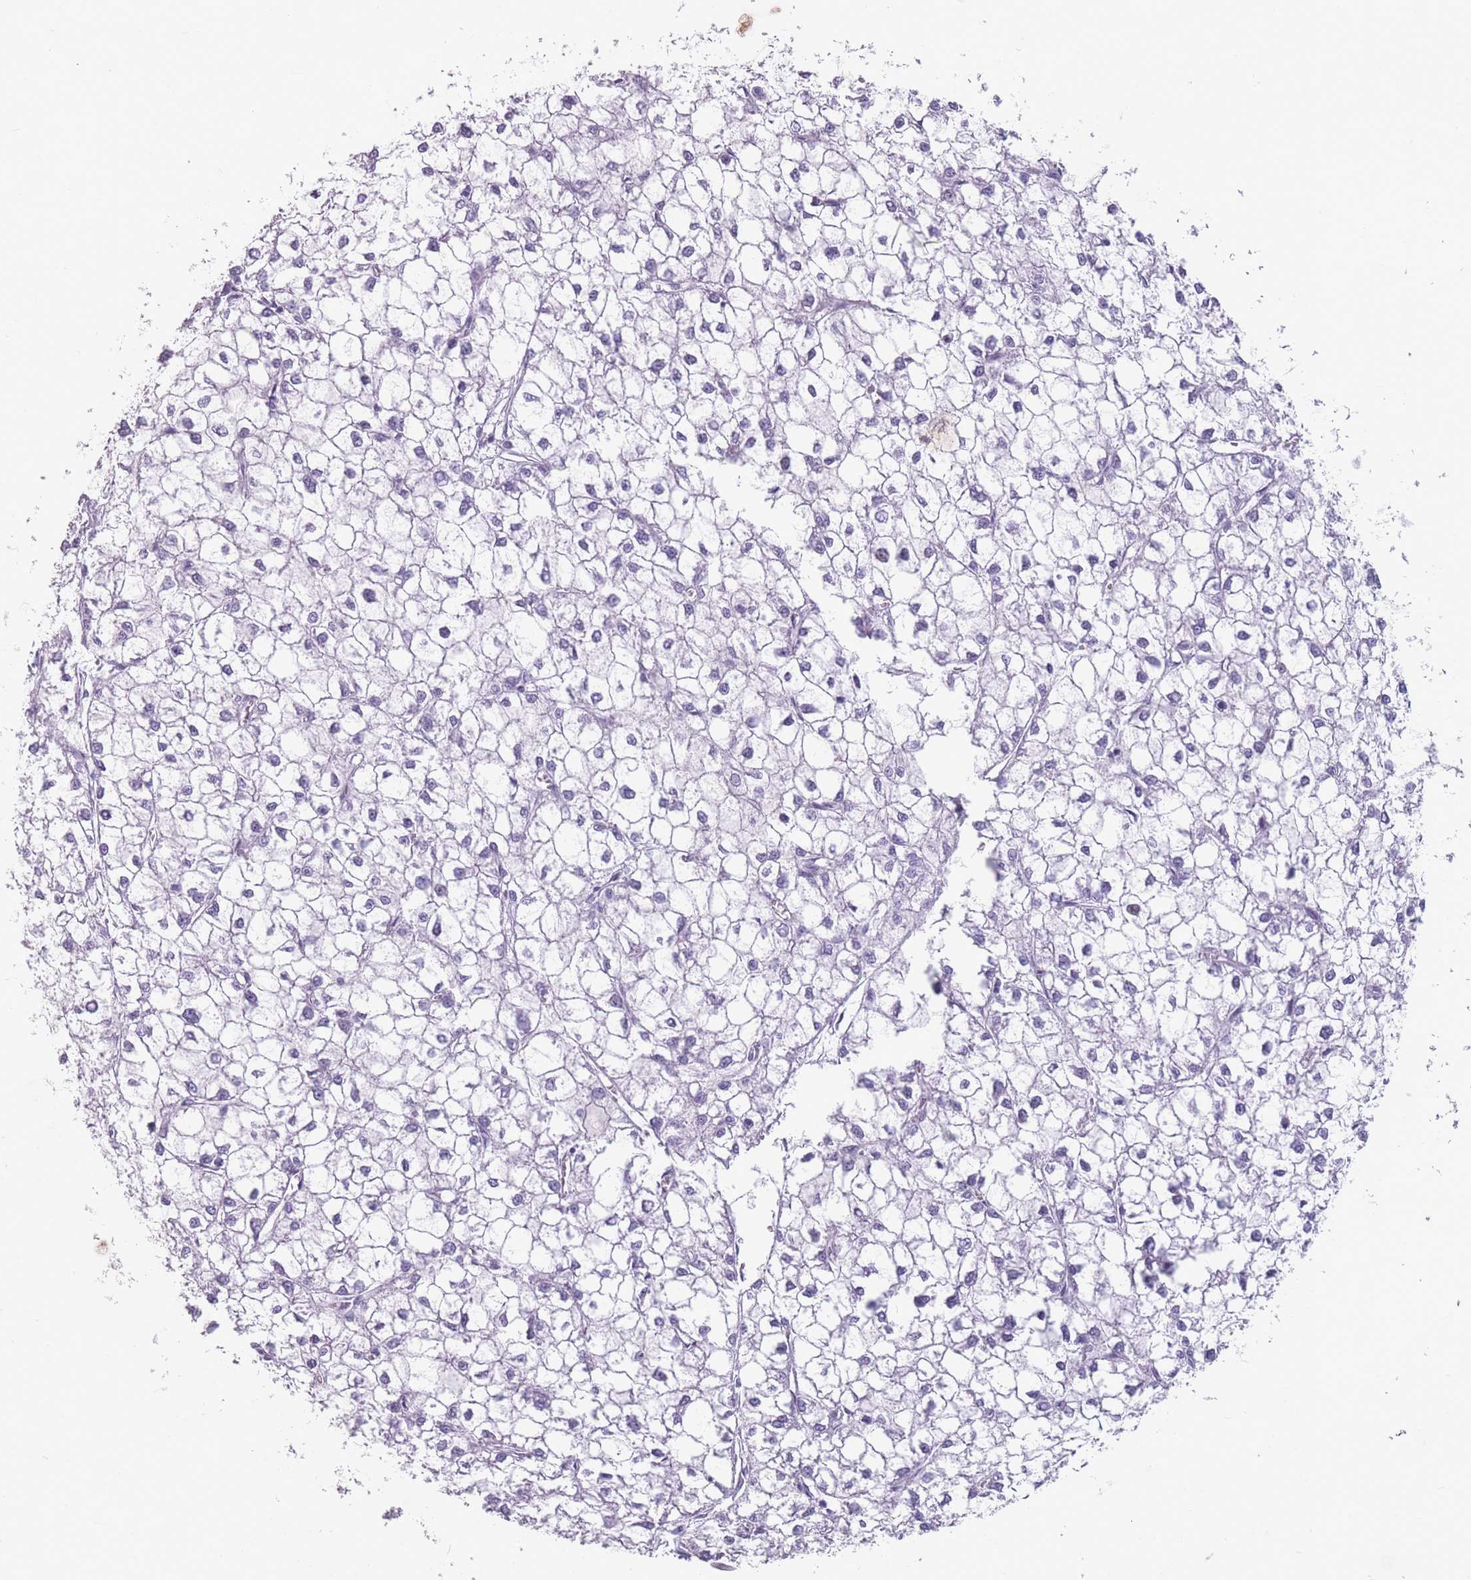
{"staining": {"intensity": "negative", "quantity": "none", "location": "none"}, "tissue": "liver cancer", "cell_type": "Tumor cells", "image_type": "cancer", "snomed": [{"axis": "morphology", "description": "Carcinoma, Hepatocellular, NOS"}, {"axis": "topography", "description": "Liver"}], "caption": "The immunohistochemistry micrograph has no significant staining in tumor cells of liver hepatocellular carcinoma tissue.", "gene": "CCNO", "patient": {"sex": "female", "age": 43}}